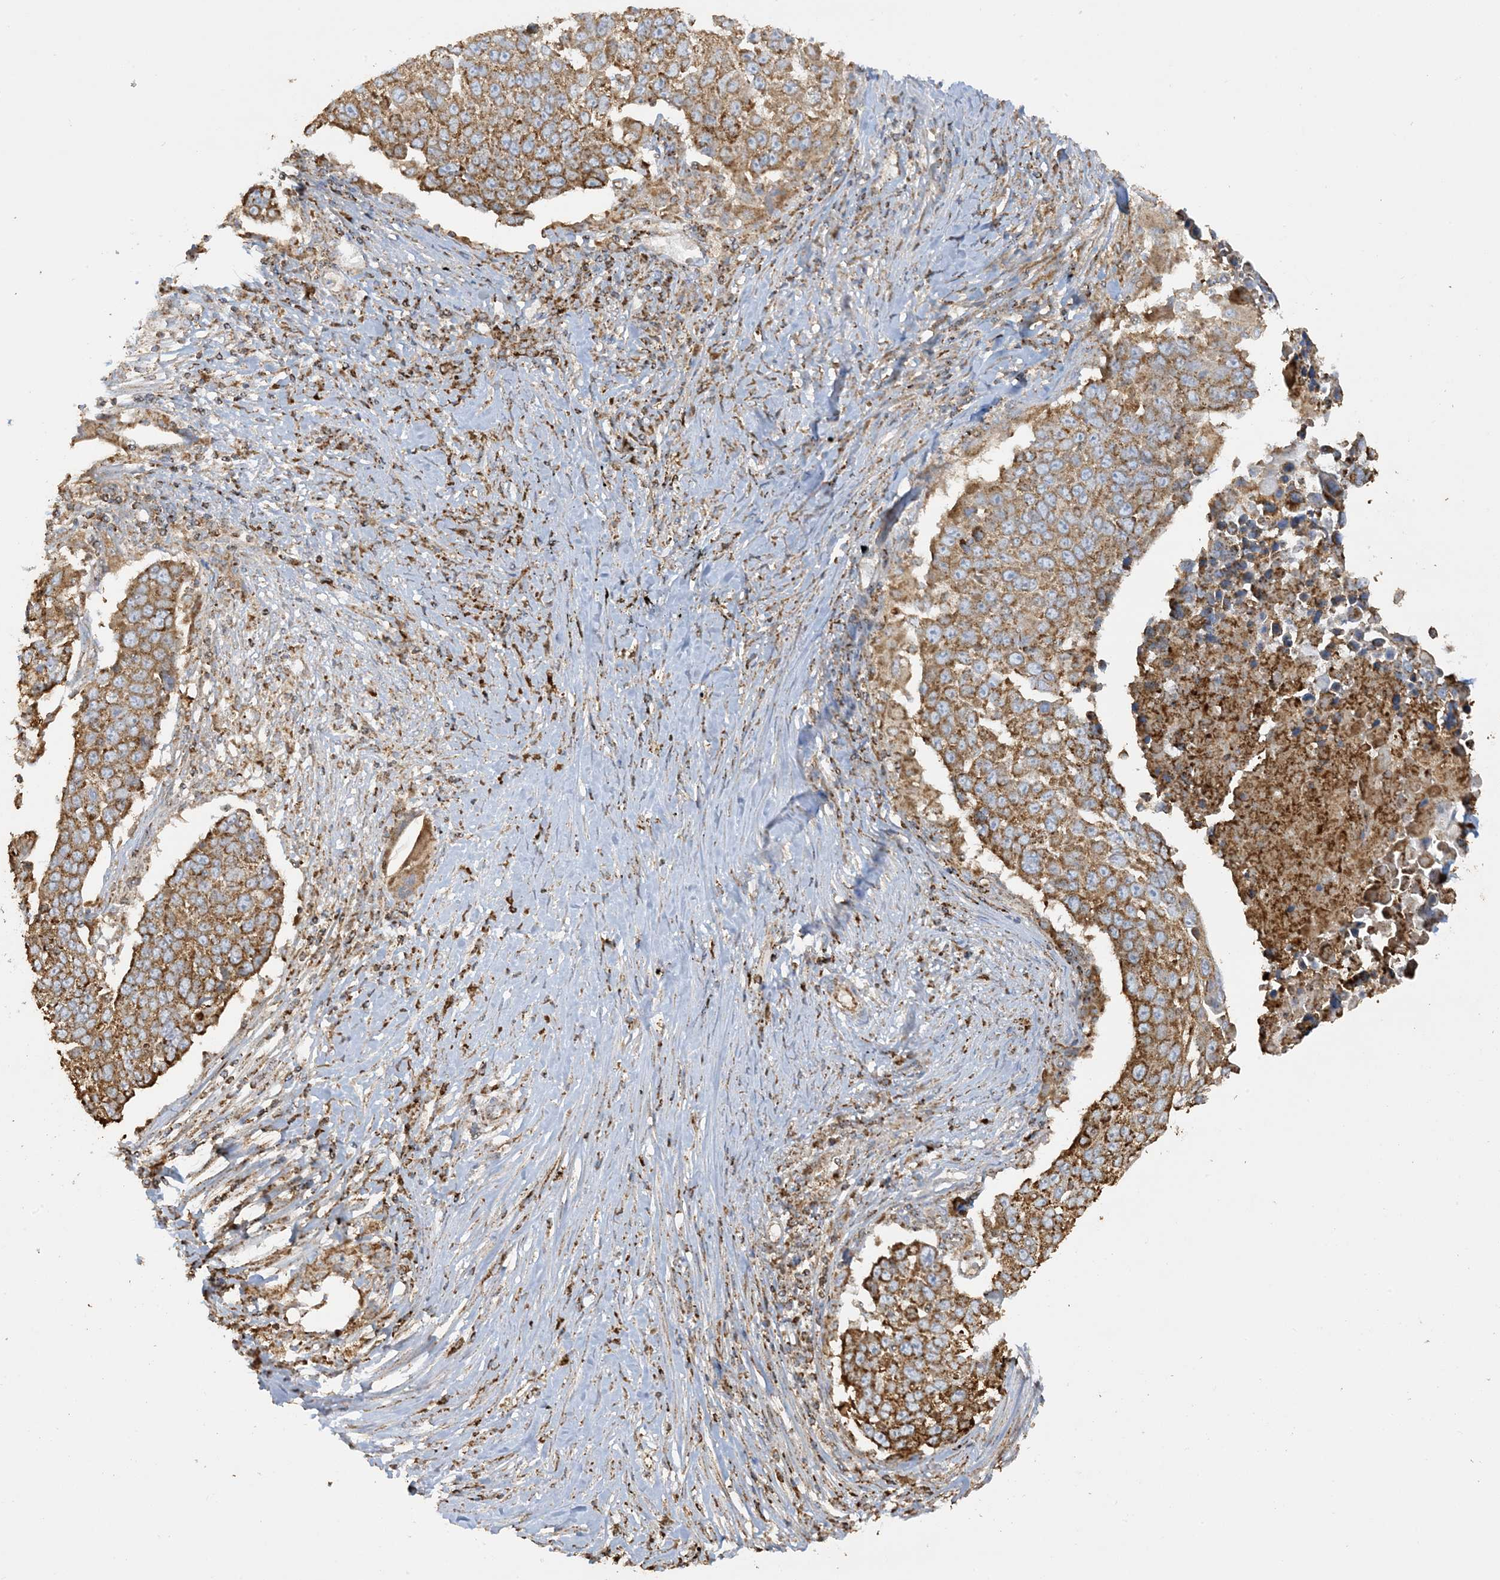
{"staining": {"intensity": "moderate", "quantity": ">75%", "location": "cytoplasmic/membranous"}, "tissue": "lung cancer", "cell_type": "Tumor cells", "image_type": "cancer", "snomed": [{"axis": "morphology", "description": "Squamous cell carcinoma, NOS"}, {"axis": "topography", "description": "Lung"}], "caption": "IHC (DAB) staining of lung squamous cell carcinoma reveals moderate cytoplasmic/membranous protein expression in approximately >75% of tumor cells. Using DAB (3,3'-diaminobenzidine) (brown) and hematoxylin (blue) stains, captured at high magnification using brightfield microscopy.", "gene": "AGA", "patient": {"sex": "male", "age": 66}}